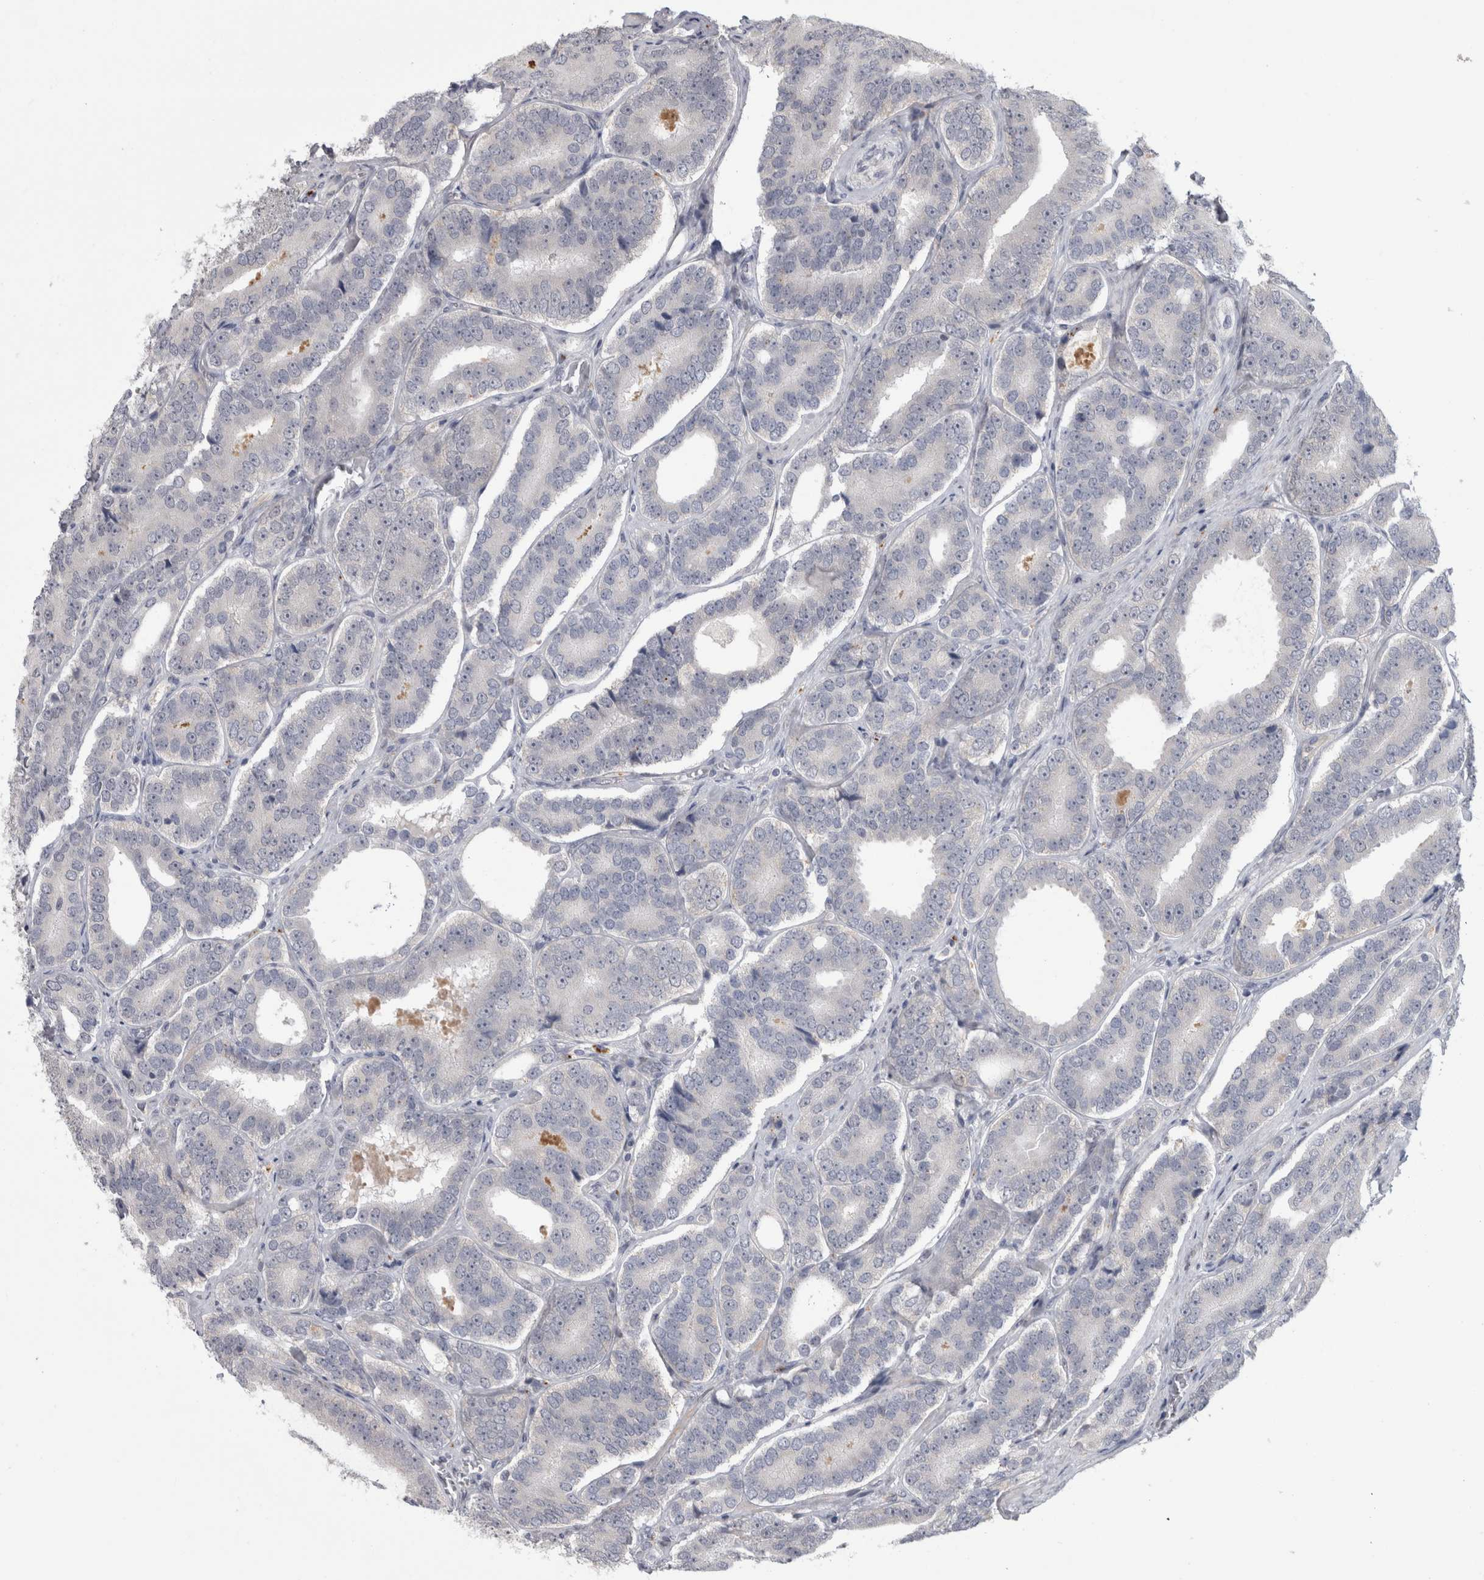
{"staining": {"intensity": "negative", "quantity": "none", "location": "none"}, "tissue": "prostate cancer", "cell_type": "Tumor cells", "image_type": "cancer", "snomed": [{"axis": "morphology", "description": "Adenocarcinoma, High grade"}, {"axis": "topography", "description": "Prostate"}], "caption": "Prostate cancer (high-grade adenocarcinoma) stained for a protein using IHC exhibits no staining tumor cells.", "gene": "MTBP", "patient": {"sex": "male", "age": 56}}